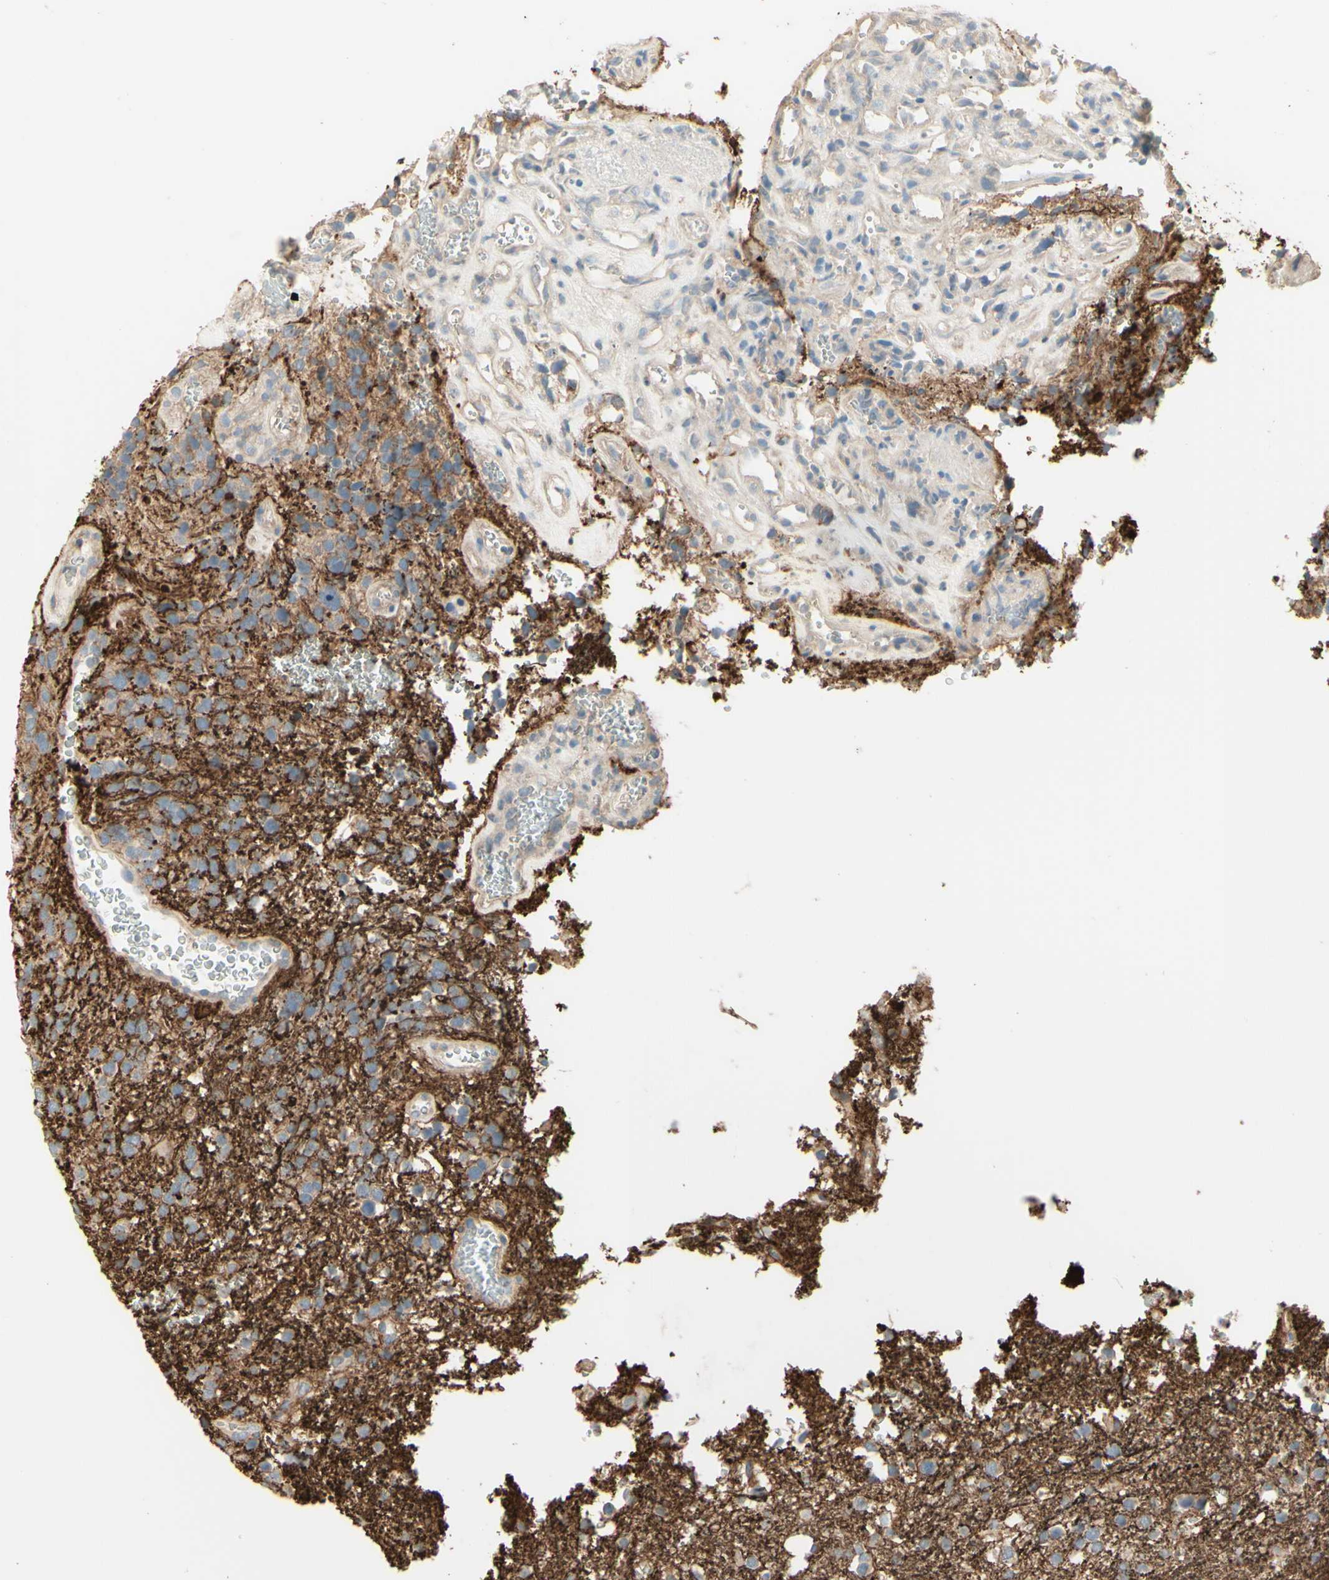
{"staining": {"intensity": "negative", "quantity": "none", "location": "none"}, "tissue": "glioma", "cell_type": "Tumor cells", "image_type": "cancer", "snomed": [{"axis": "morphology", "description": "Glioma, malignant, High grade"}, {"axis": "topography", "description": "Brain"}], "caption": "Human glioma stained for a protein using IHC demonstrates no expression in tumor cells.", "gene": "RNF149", "patient": {"sex": "female", "age": 58}}